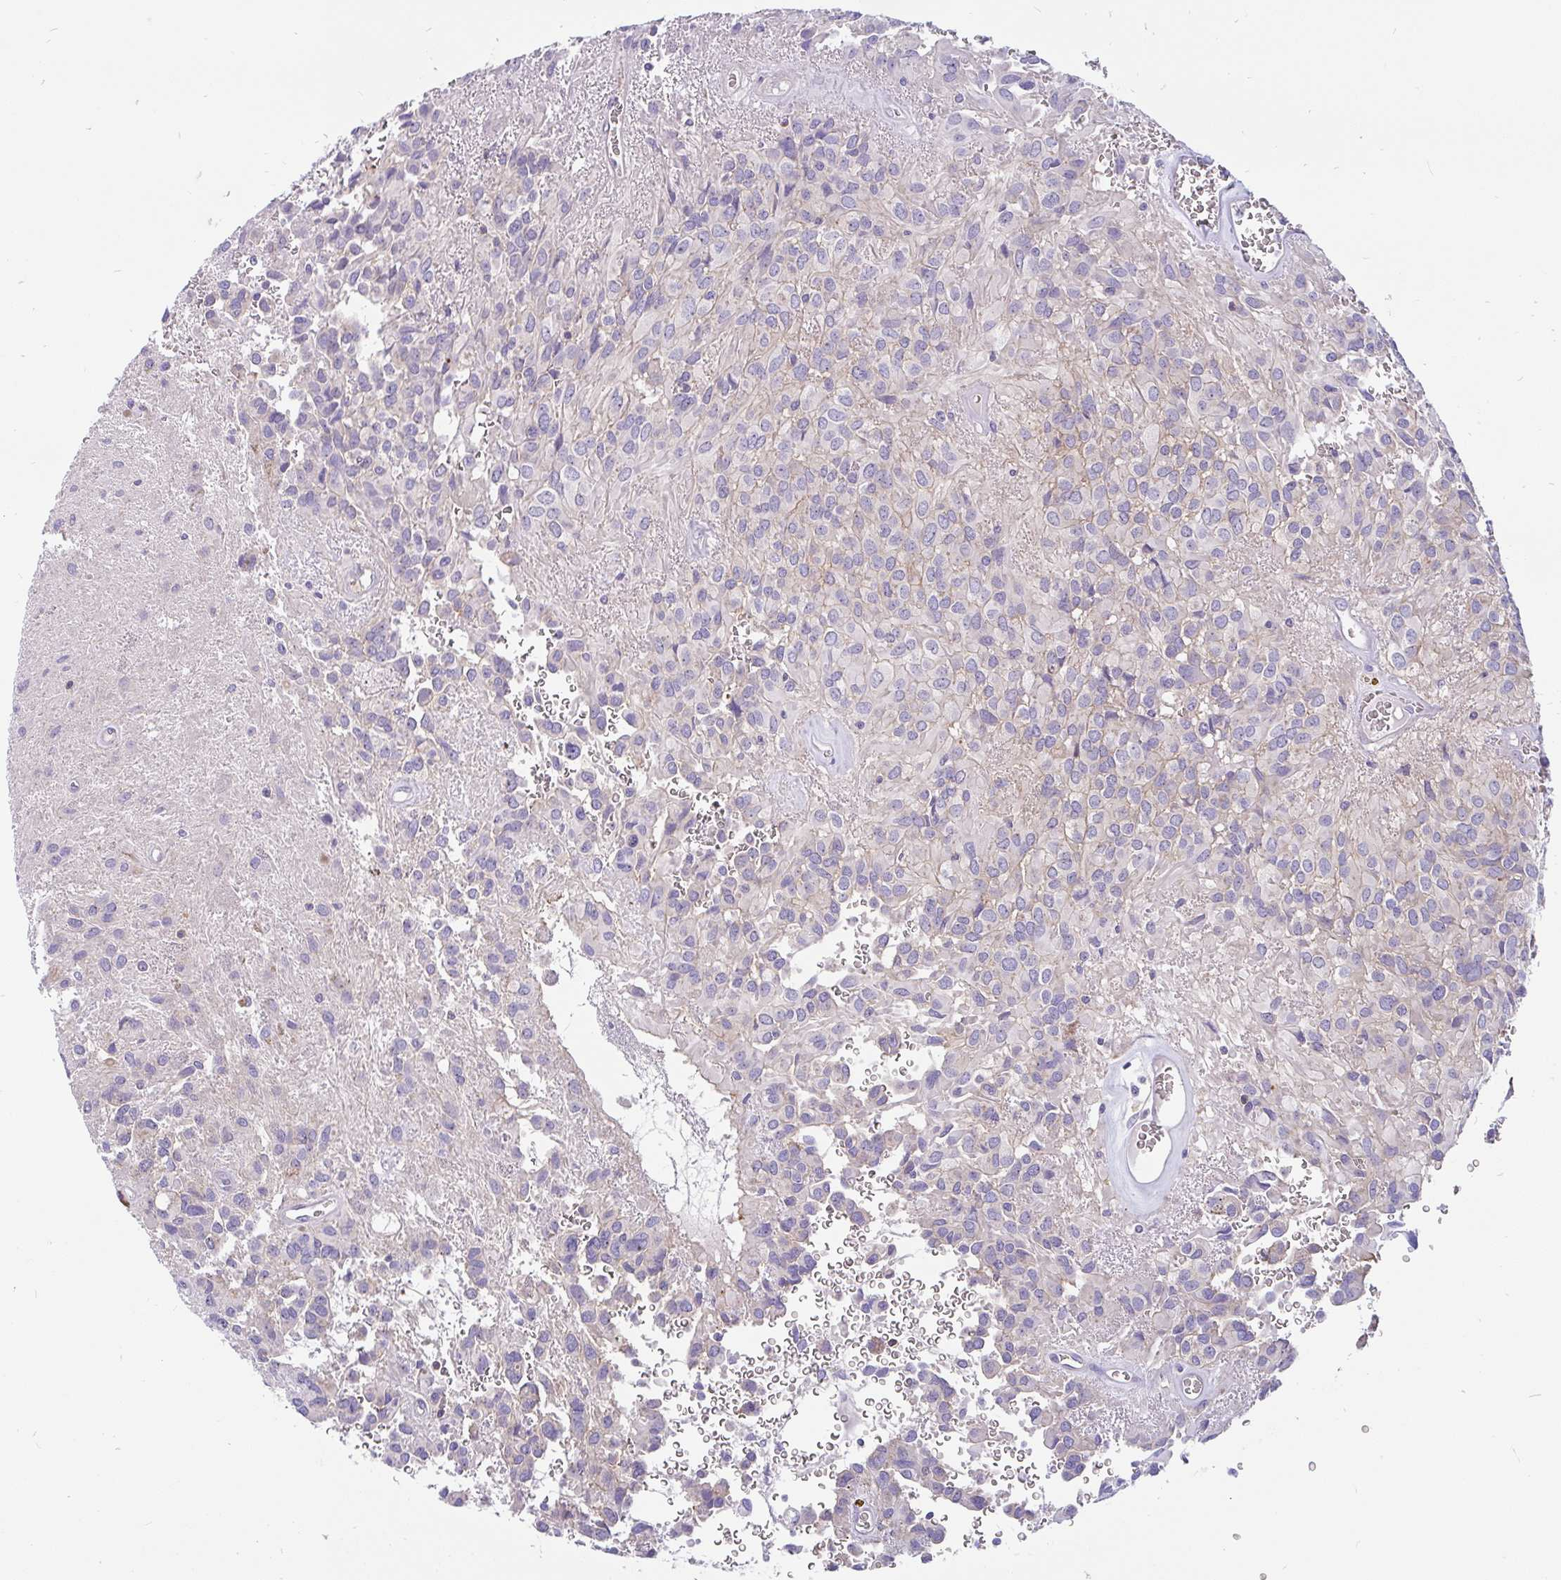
{"staining": {"intensity": "negative", "quantity": "none", "location": "none"}, "tissue": "glioma", "cell_type": "Tumor cells", "image_type": "cancer", "snomed": [{"axis": "morphology", "description": "Glioma, malignant, Low grade"}, {"axis": "topography", "description": "Brain"}], "caption": "Protein analysis of glioma shows no significant positivity in tumor cells.", "gene": "LRRC26", "patient": {"sex": "male", "age": 56}}